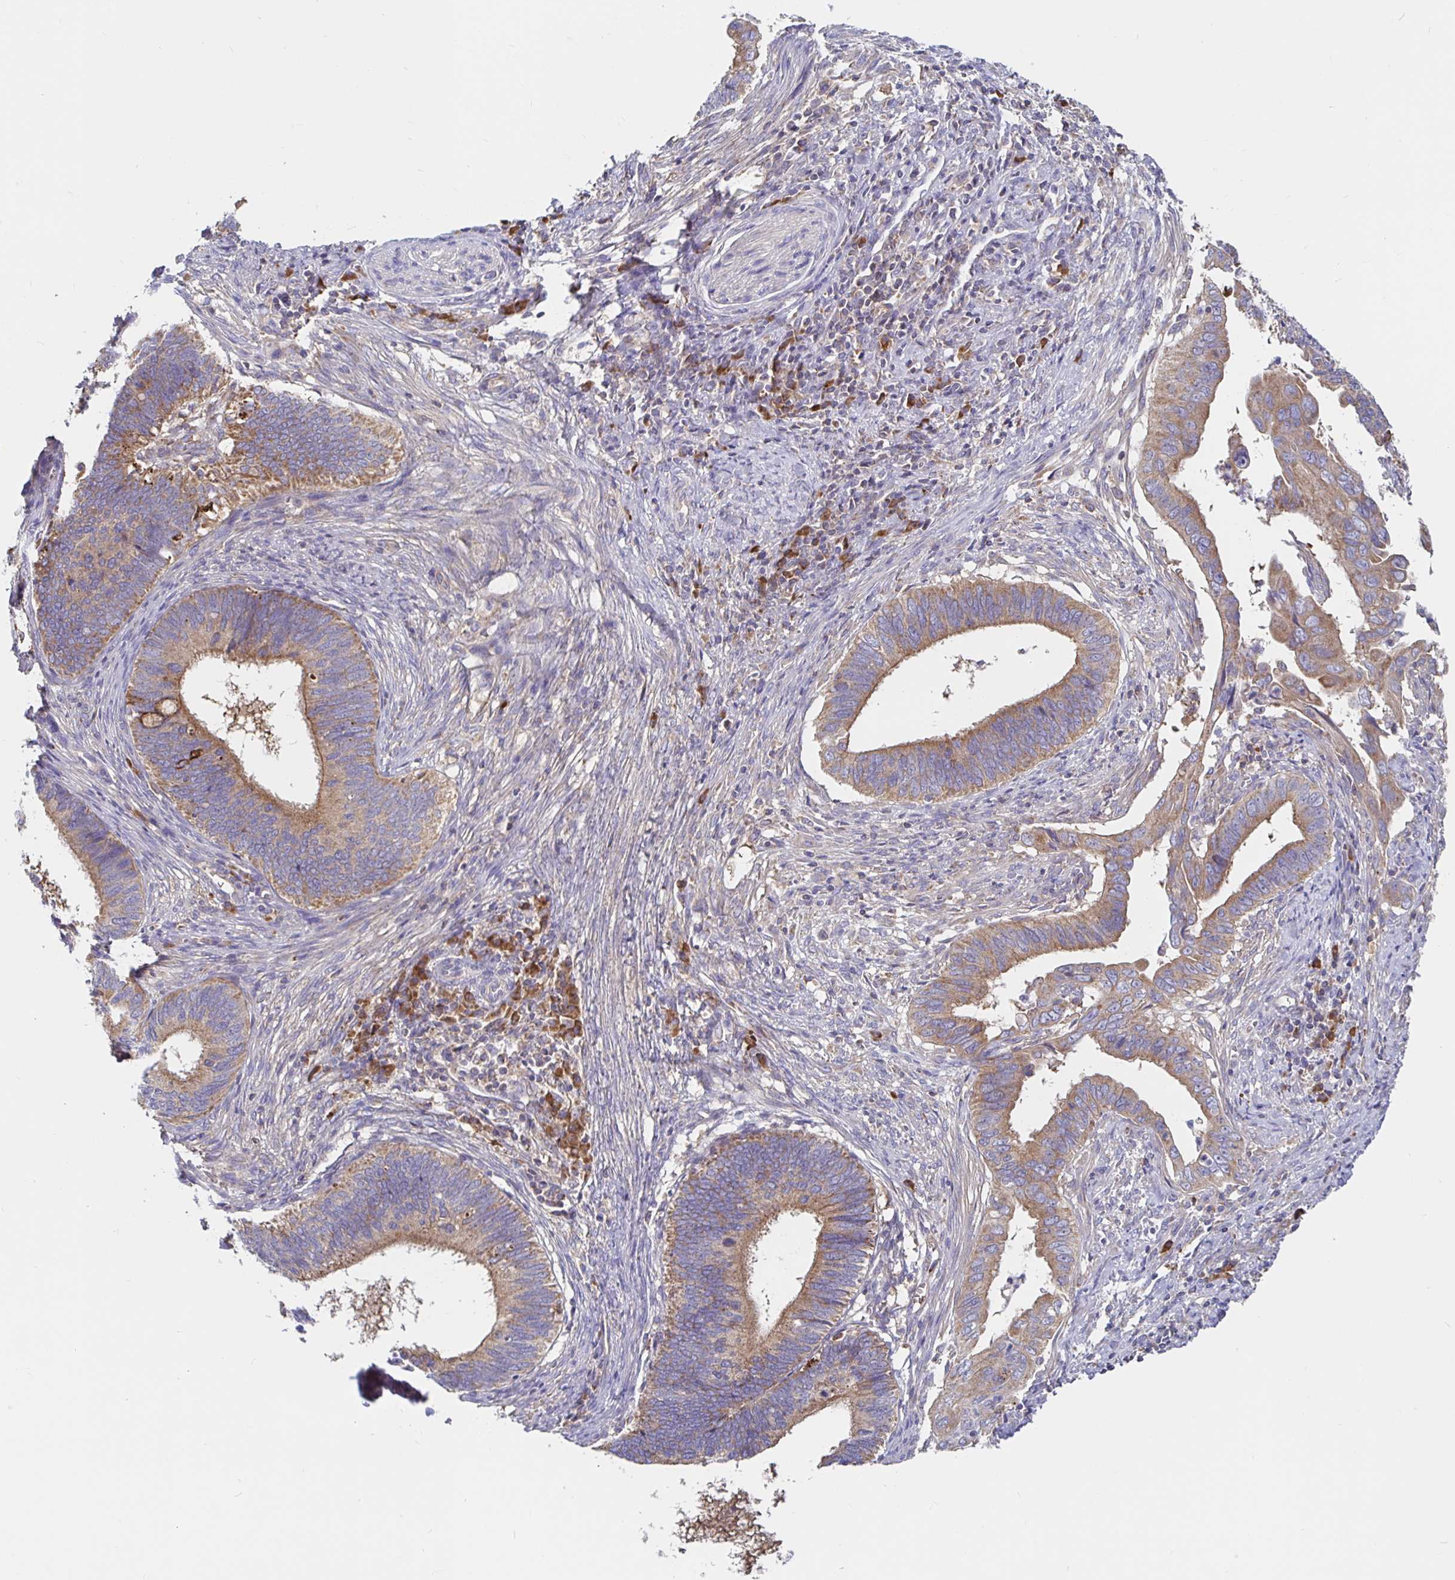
{"staining": {"intensity": "moderate", "quantity": ">75%", "location": "cytoplasmic/membranous"}, "tissue": "cervical cancer", "cell_type": "Tumor cells", "image_type": "cancer", "snomed": [{"axis": "morphology", "description": "Adenocarcinoma, NOS"}, {"axis": "topography", "description": "Cervix"}], "caption": "The photomicrograph shows a brown stain indicating the presence of a protein in the cytoplasmic/membranous of tumor cells in cervical adenocarcinoma.", "gene": "PRDX3", "patient": {"sex": "female", "age": 42}}